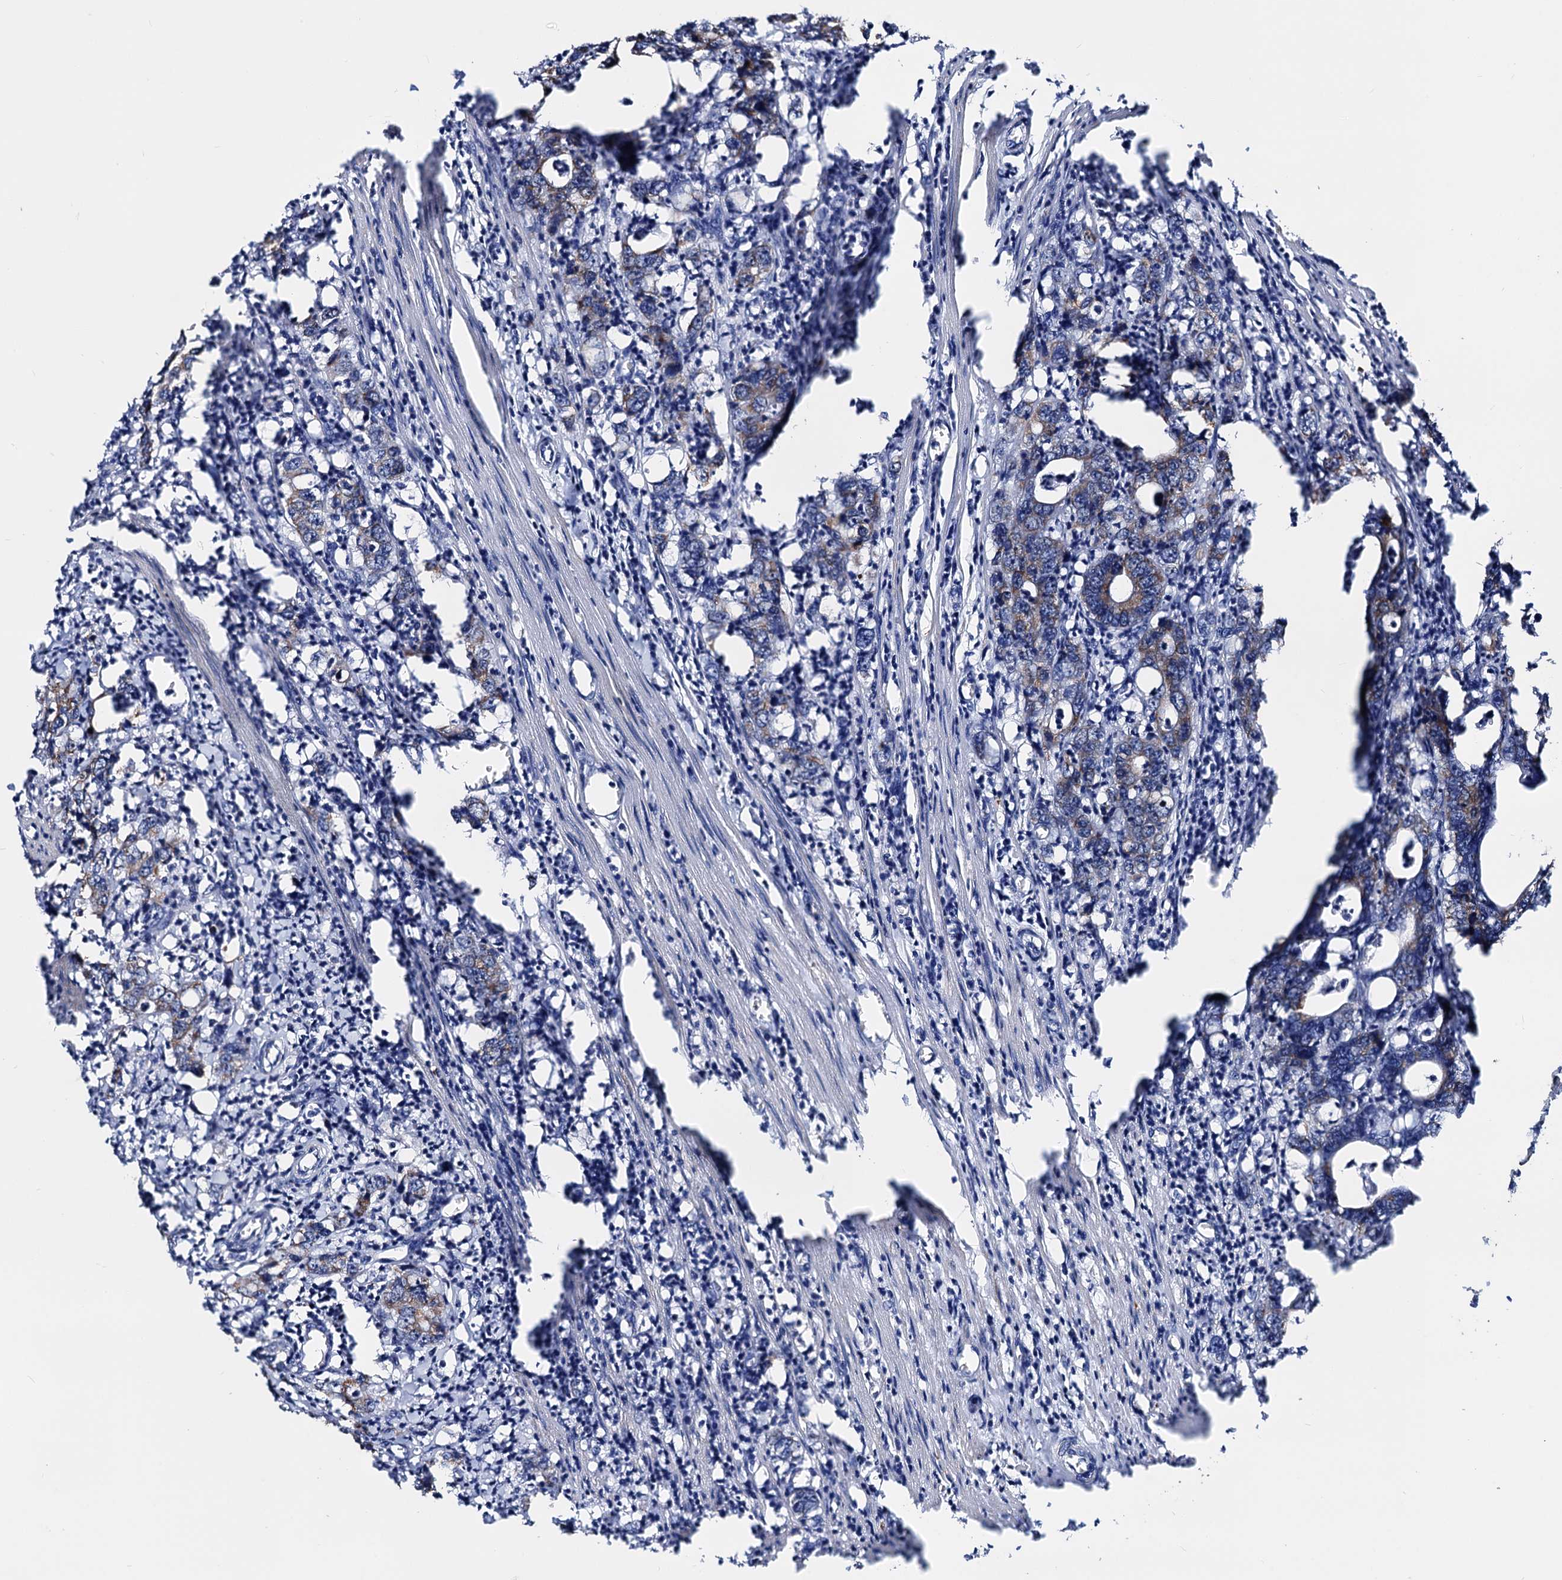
{"staining": {"intensity": "moderate", "quantity": "25%-75%", "location": "cytoplasmic/membranous"}, "tissue": "colorectal cancer", "cell_type": "Tumor cells", "image_type": "cancer", "snomed": [{"axis": "morphology", "description": "Adenocarcinoma, NOS"}, {"axis": "topography", "description": "Colon"}], "caption": "A brown stain highlights moderate cytoplasmic/membranous staining of a protein in human colorectal cancer tumor cells.", "gene": "COA4", "patient": {"sex": "female", "age": 75}}